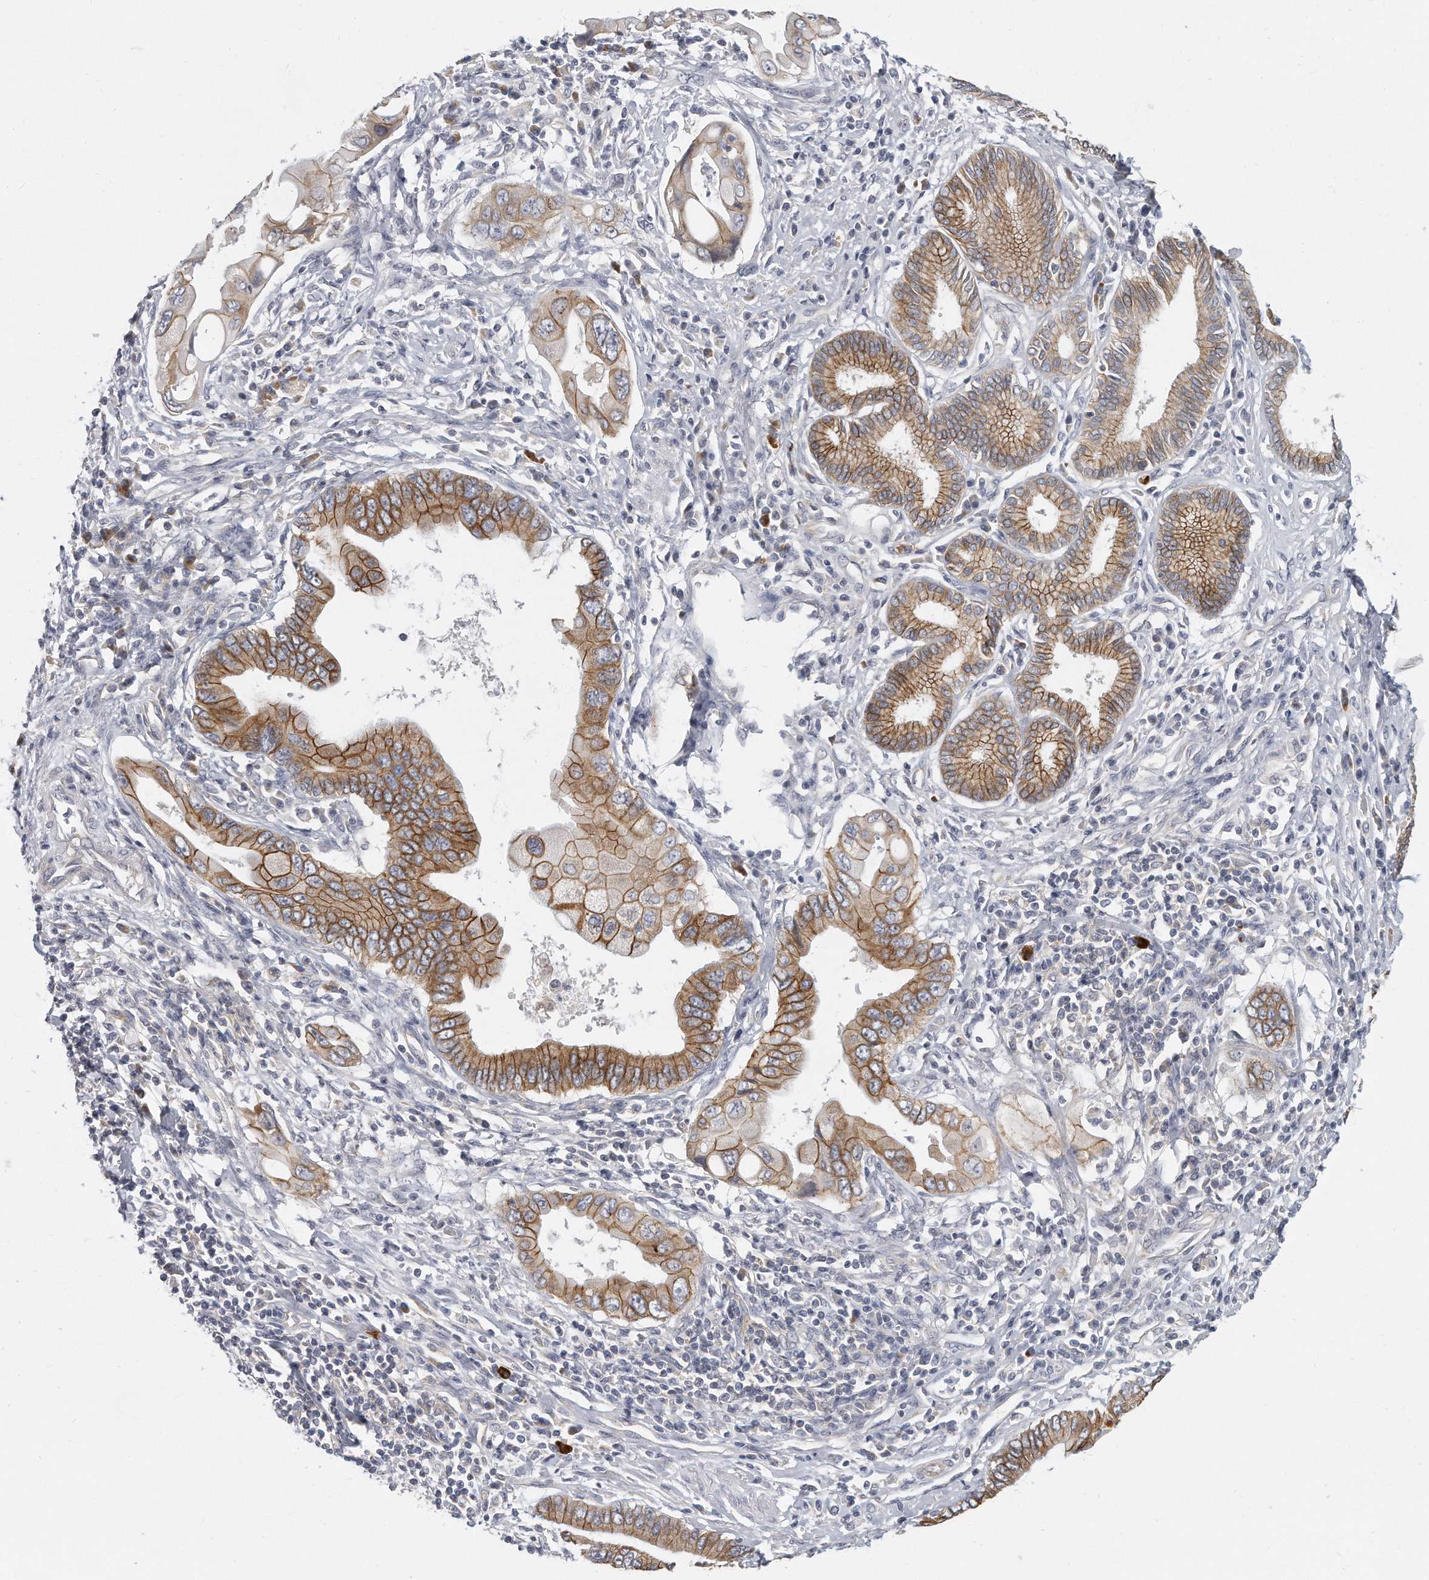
{"staining": {"intensity": "moderate", "quantity": ">75%", "location": "cytoplasmic/membranous"}, "tissue": "pancreatic cancer", "cell_type": "Tumor cells", "image_type": "cancer", "snomed": [{"axis": "morphology", "description": "Adenocarcinoma, NOS"}, {"axis": "topography", "description": "Pancreas"}], "caption": "Protein staining of pancreatic cancer tissue exhibits moderate cytoplasmic/membranous expression in approximately >75% of tumor cells. (IHC, brightfield microscopy, high magnification).", "gene": "PLEKHA6", "patient": {"sex": "male", "age": 78}}